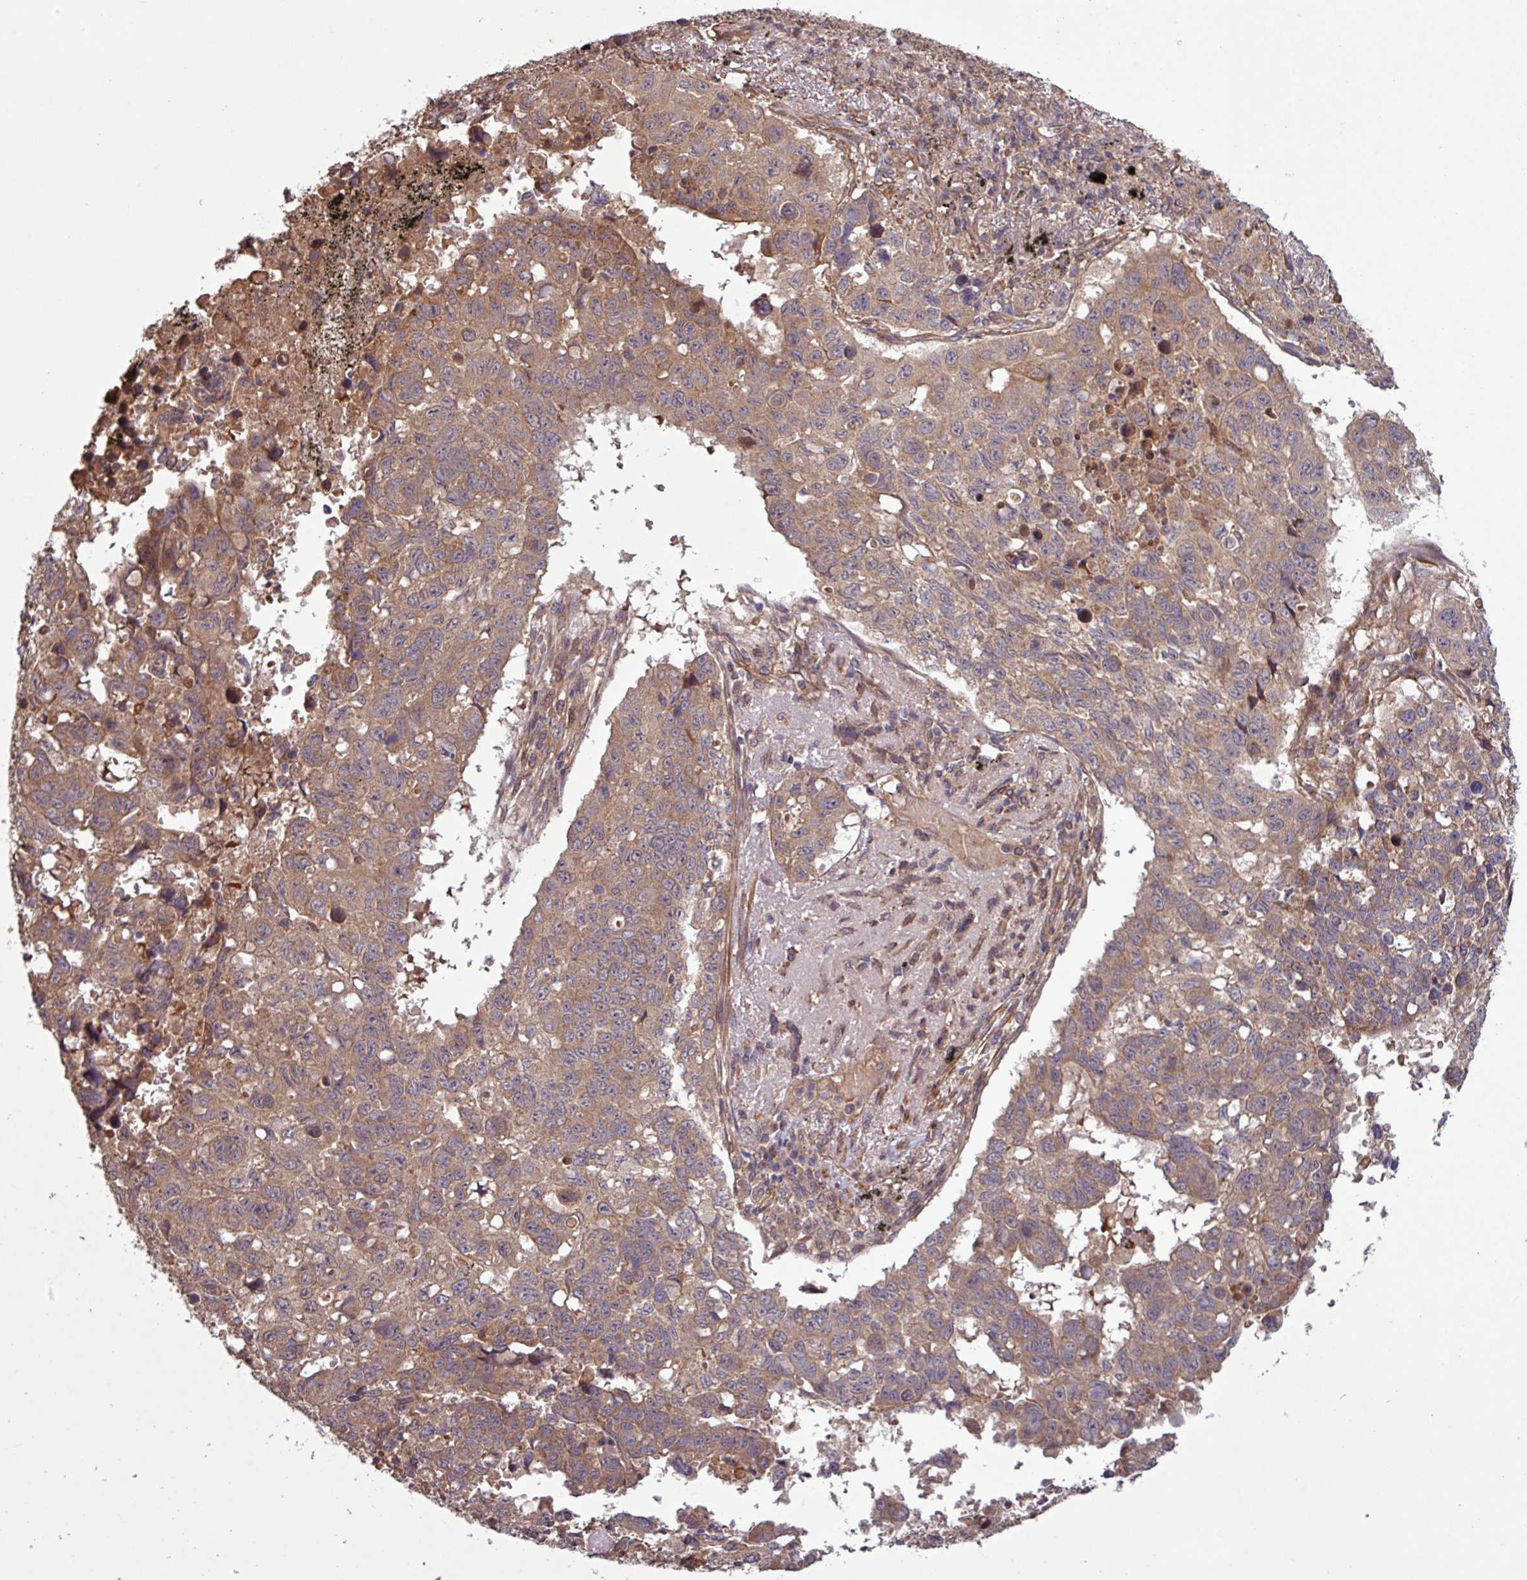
{"staining": {"intensity": "moderate", "quantity": ">75%", "location": "cytoplasmic/membranous"}, "tissue": "lung cancer", "cell_type": "Tumor cells", "image_type": "cancer", "snomed": [{"axis": "morphology", "description": "Squamous cell carcinoma, NOS"}, {"axis": "topography", "description": "Lung"}], "caption": "A high-resolution photomicrograph shows IHC staining of squamous cell carcinoma (lung), which reveals moderate cytoplasmic/membranous expression in approximately >75% of tumor cells.", "gene": "TRABD2A", "patient": {"sex": "male", "age": 60}}